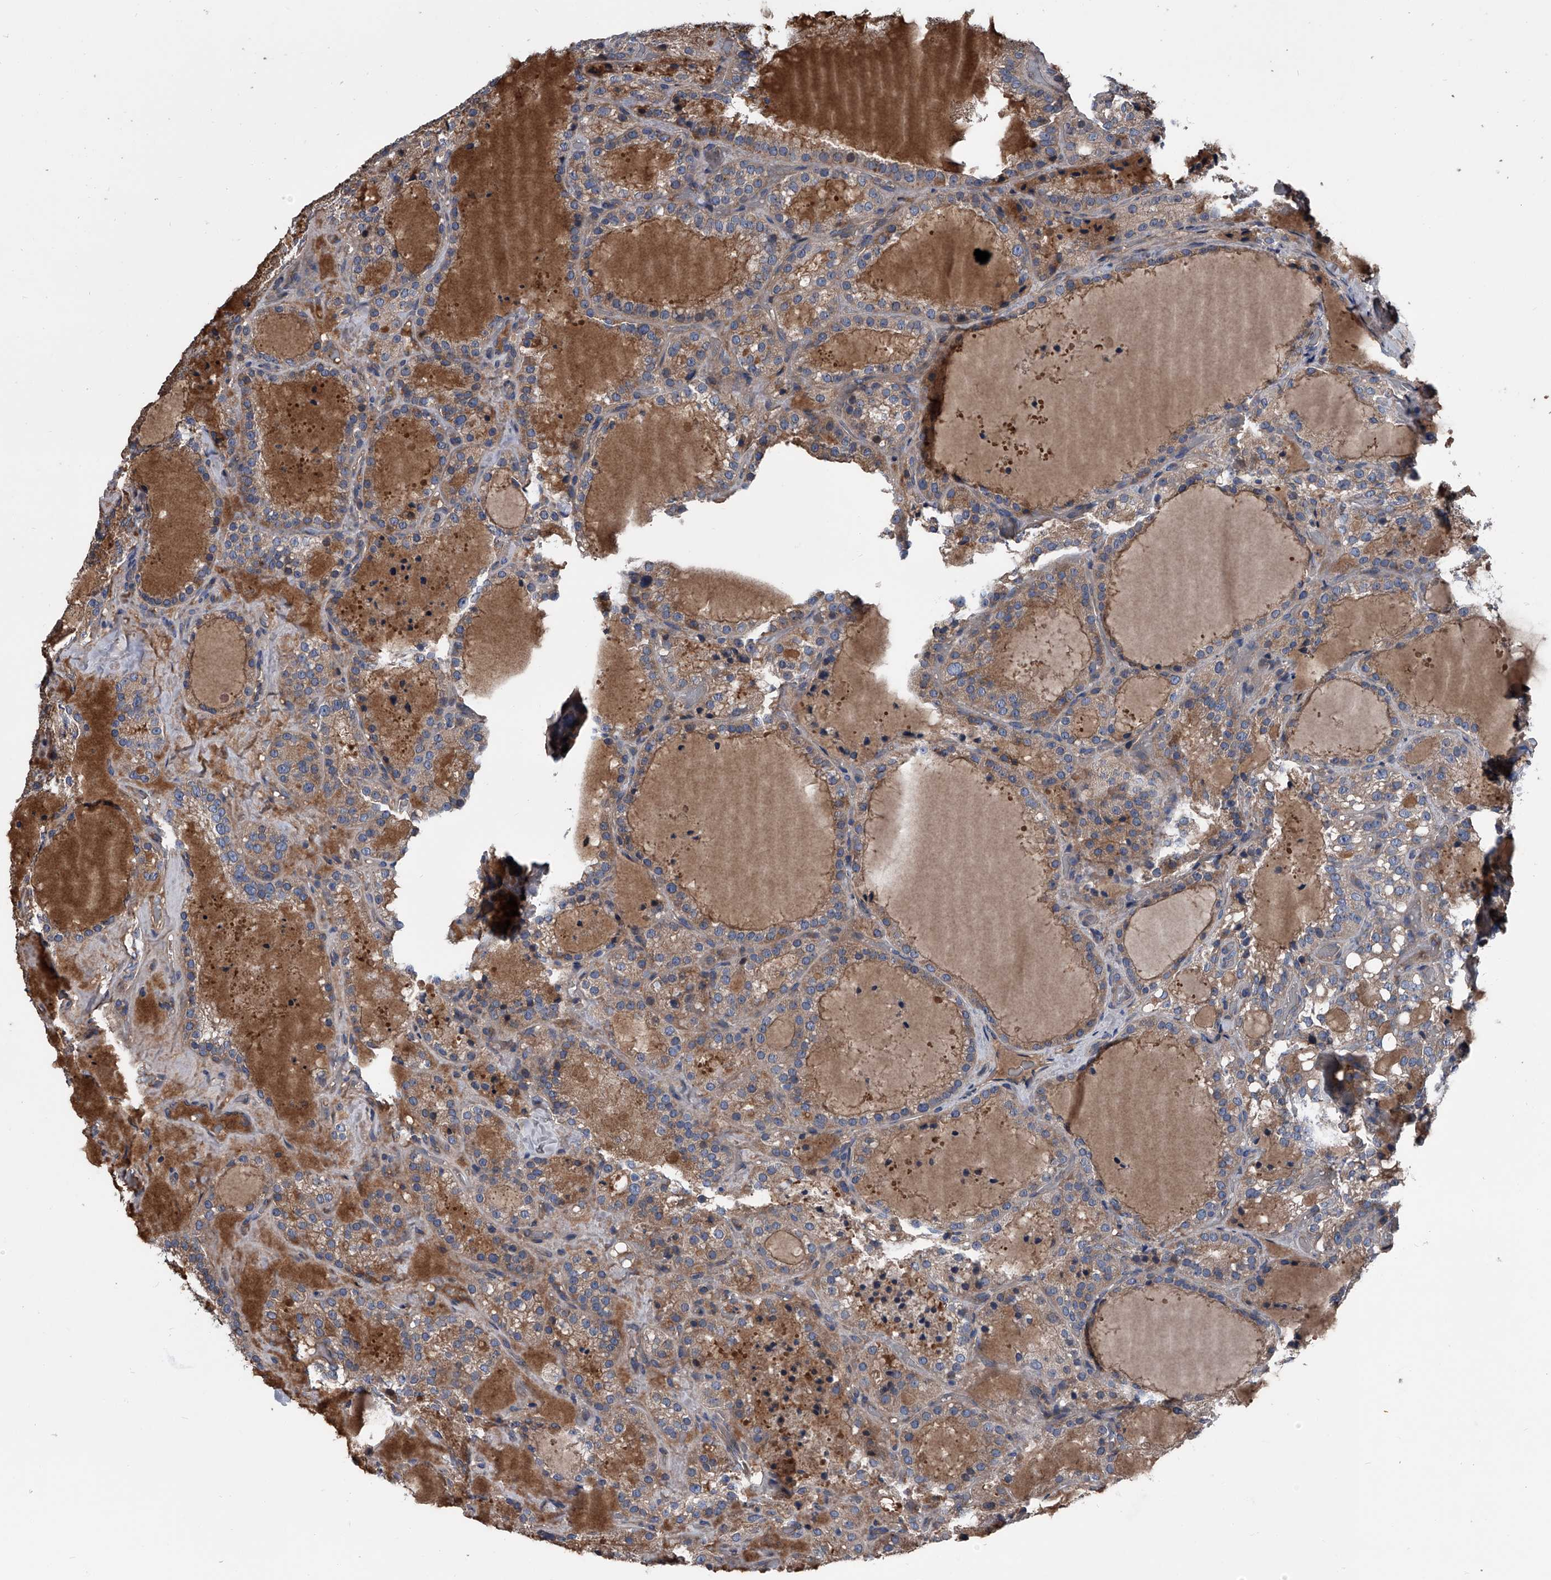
{"staining": {"intensity": "moderate", "quantity": "25%-75%", "location": "cytoplasmic/membranous"}, "tissue": "thyroid cancer", "cell_type": "Tumor cells", "image_type": "cancer", "snomed": [{"axis": "morphology", "description": "Papillary adenocarcinoma, NOS"}, {"axis": "topography", "description": "Thyroid gland"}], "caption": "A brown stain highlights moderate cytoplasmic/membranous staining of a protein in papillary adenocarcinoma (thyroid) tumor cells.", "gene": "KIF13A", "patient": {"sex": "male", "age": 77}}